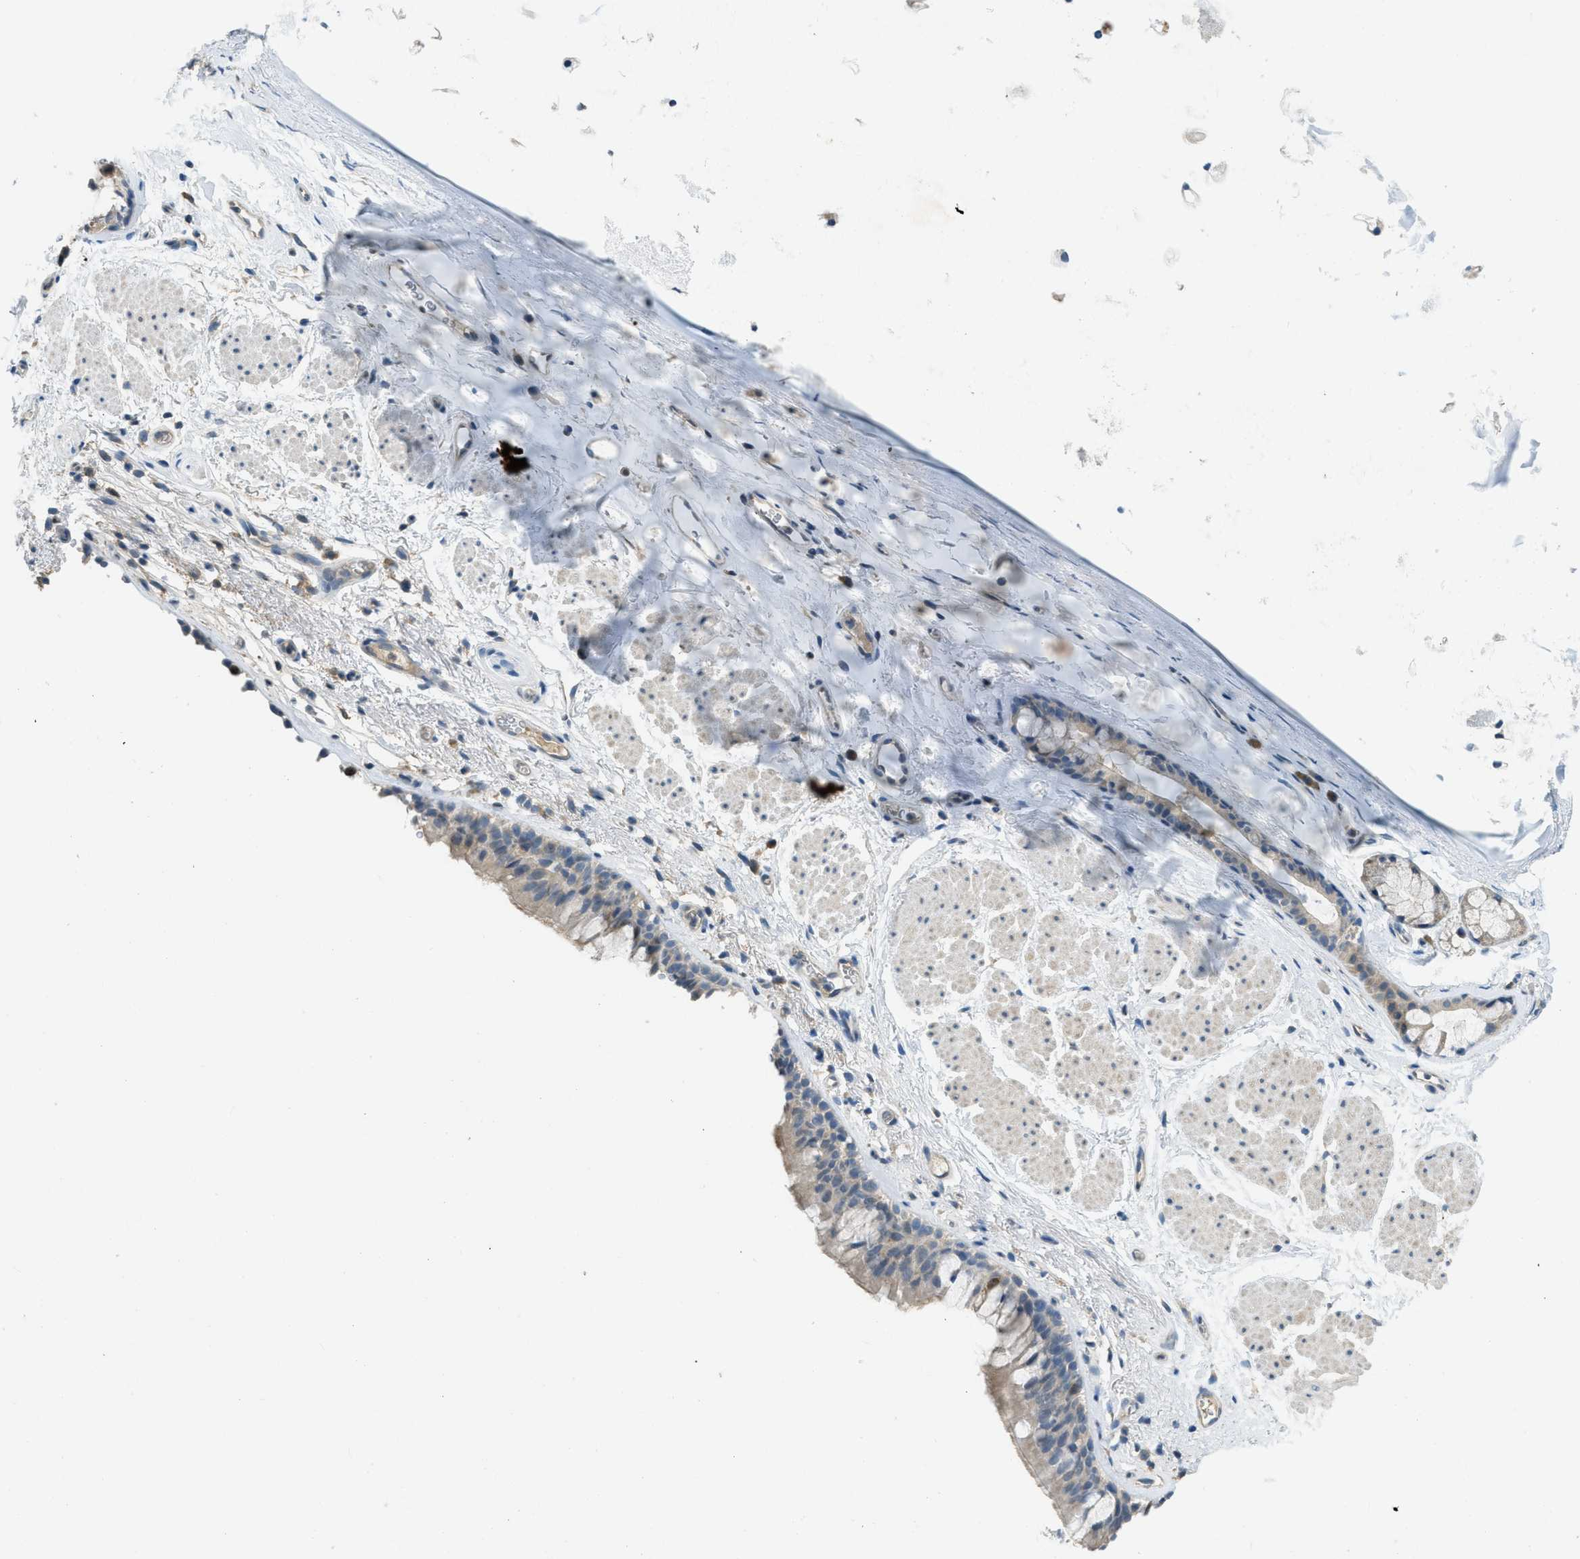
{"staining": {"intensity": "weak", "quantity": "25%-75%", "location": "cytoplasmic/membranous"}, "tissue": "bronchus", "cell_type": "Respiratory epithelial cells", "image_type": "normal", "snomed": [{"axis": "morphology", "description": "Normal tissue, NOS"}, {"axis": "topography", "description": "Cartilage tissue"}, {"axis": "topography", "description": "Bronchus"}], "caption": "Immunohistochemistry (IHC) (DAB (3,3'-diaminobenzidine)) staining of benign human bronchus displays weak cytoplasmic/membranous protein positivity in approximately 25%-75% of respiratory epithelial cells.", "gene": "MIS18A", "patient": {"sex": "female", "age": 53}}